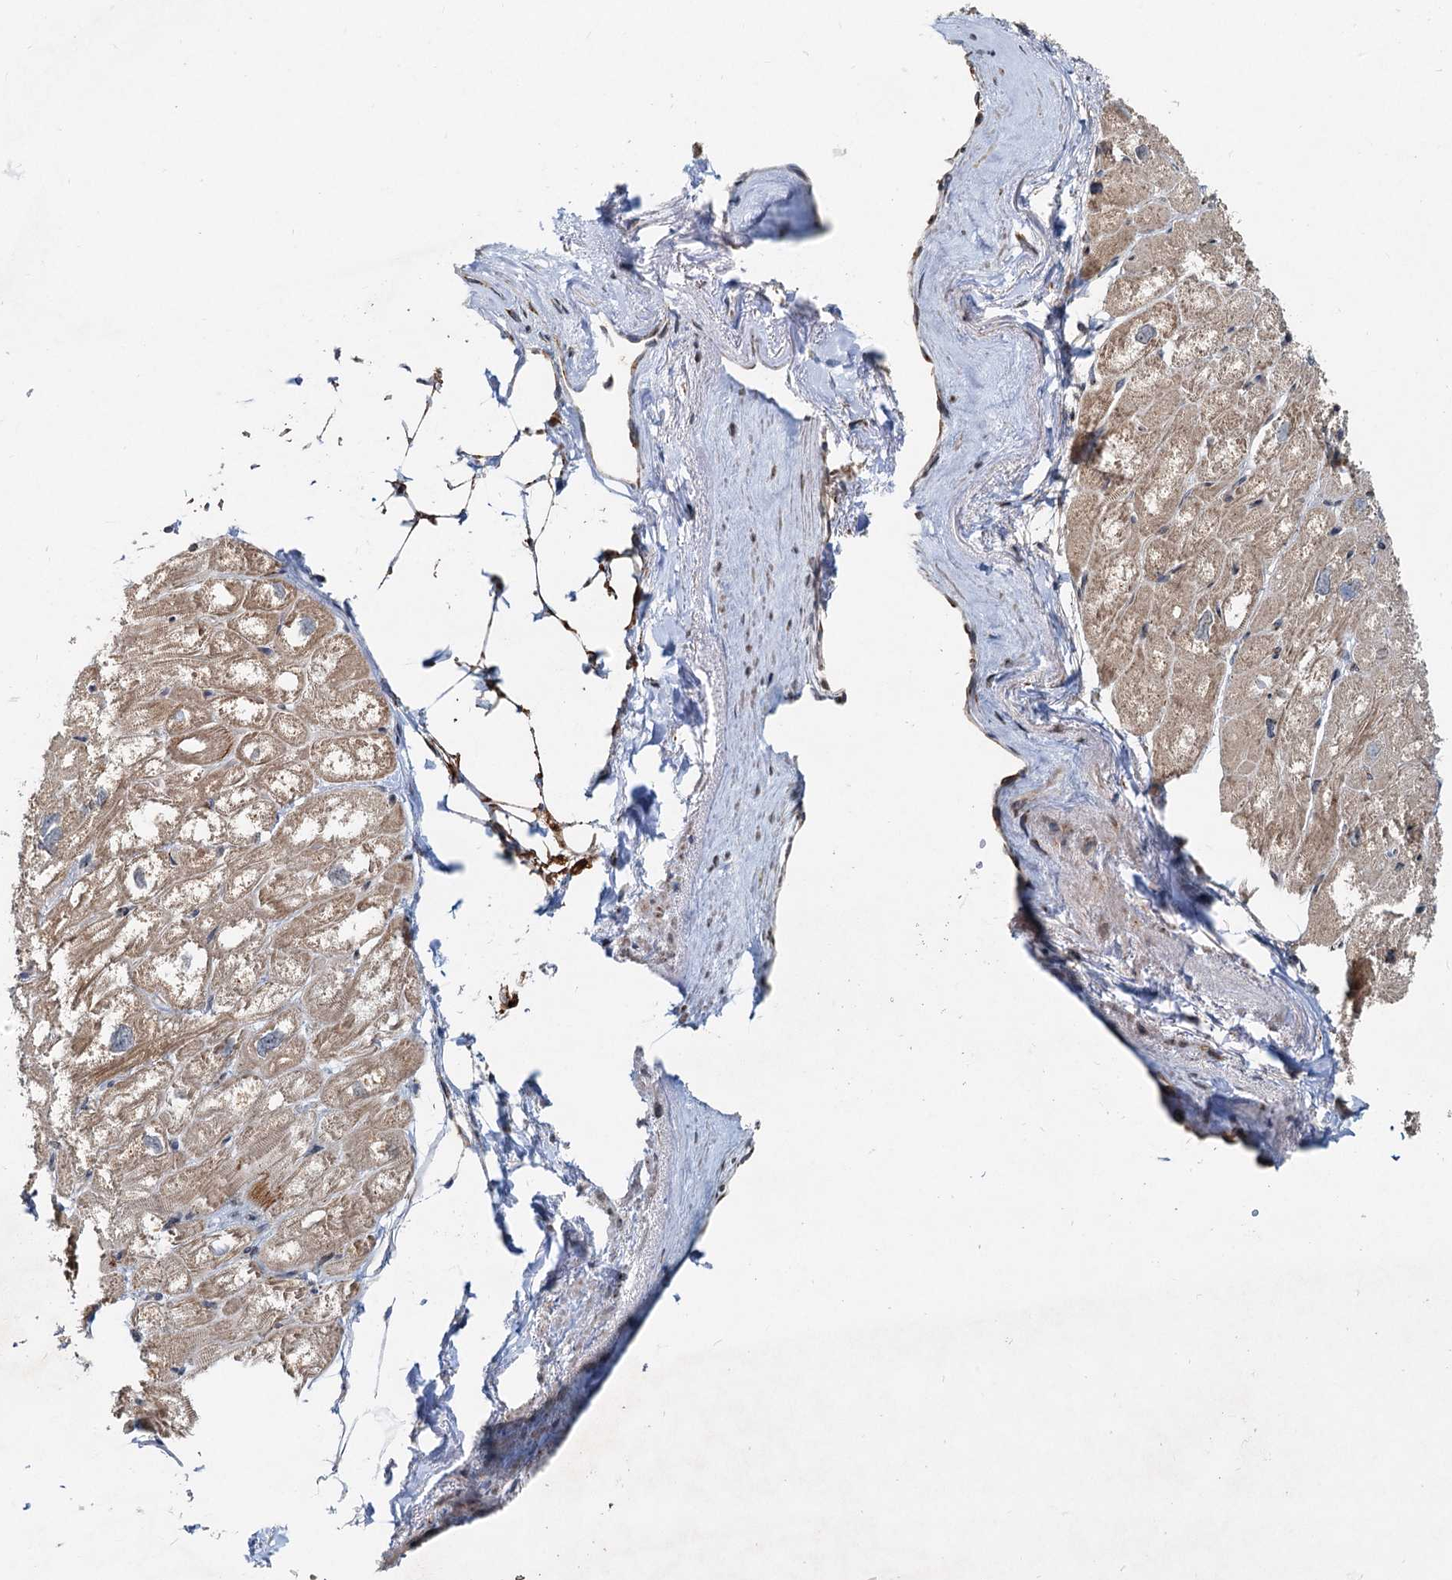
{"staining": {"intensity": "moderate", "quantity": ">75%", "location": "cytoplasmic/membranous"}, "tissue": "heart muscle", "cell_type": "Cardiomyocytes", "image_type": "normal", "snomed": [{"axis": "morphology", "description": "Normal tissue, NOS"}, {"axis": "topography", "description": "Heart"}], "caption": "Immunohistochemical staining of benign human heart muscle shows medium levels of moderate cytoplasmic/membranous staining in about >75% of cardiomyocytes. Using DAB (3,3'-diaminobenzidine) (brown) and hematoxylin (blue) stains, captured at high magnification using brightfield microscopy.", "gene": "CEP68", "patient": {"sex": "male", "age": 50}}